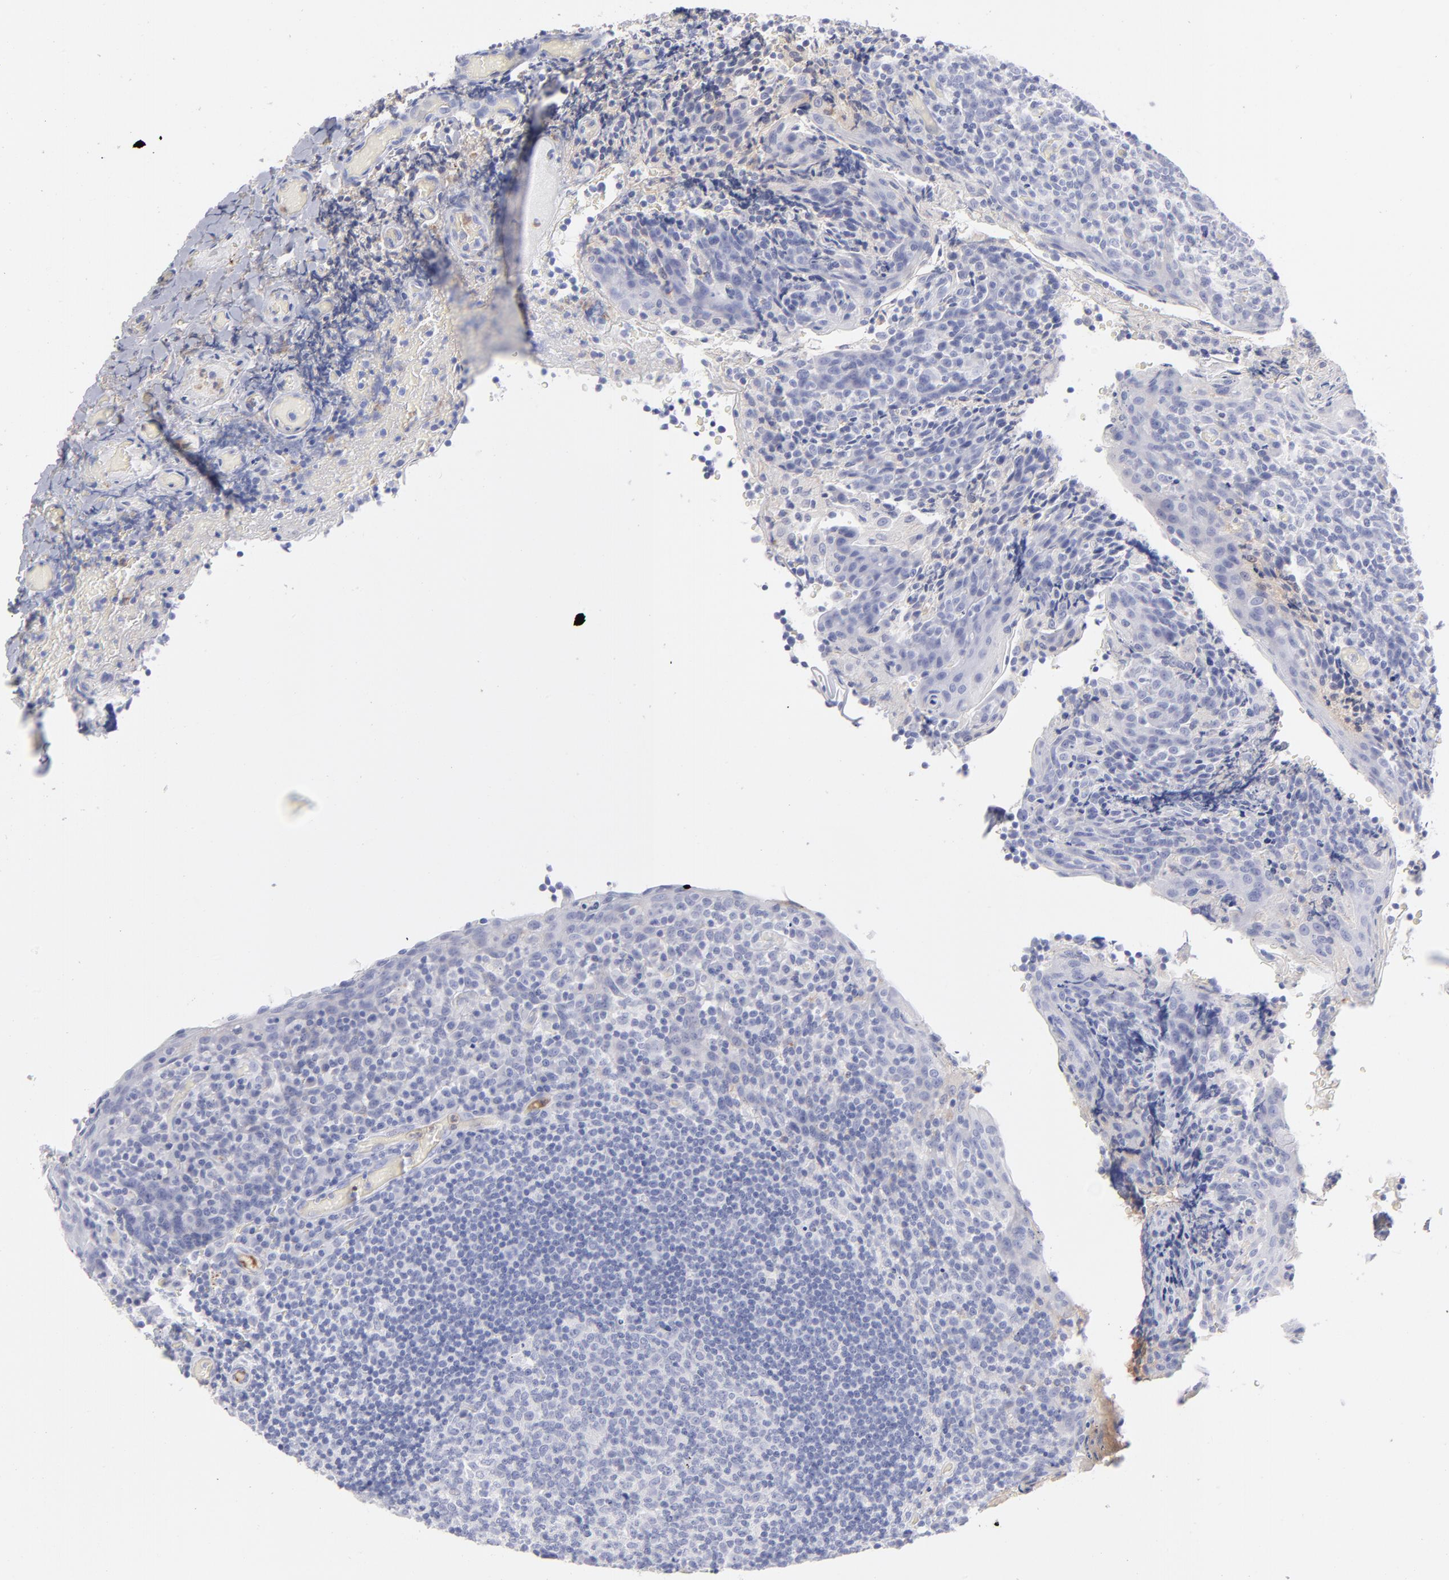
{"staining": {"intensity": "negative", "quantity": "none", "location": "none"}, "tissue": "tonsil", "cell_type": "Germinal center cells", "image_type": "normal", "snomed": [{"axis": "morphology", "description": "Normal tissue, NOS"}, {"axis": "topography", "description": "Tonsil"}], "caption": "This photomicrograph is of benign tonsil stained with immunohistochemistry to label a protein in brown with the nuclei are counter-stained blue. There is no expression in germinal center cells.", "gene": "HP", "patient": {"sex": "male", "age": 17}}